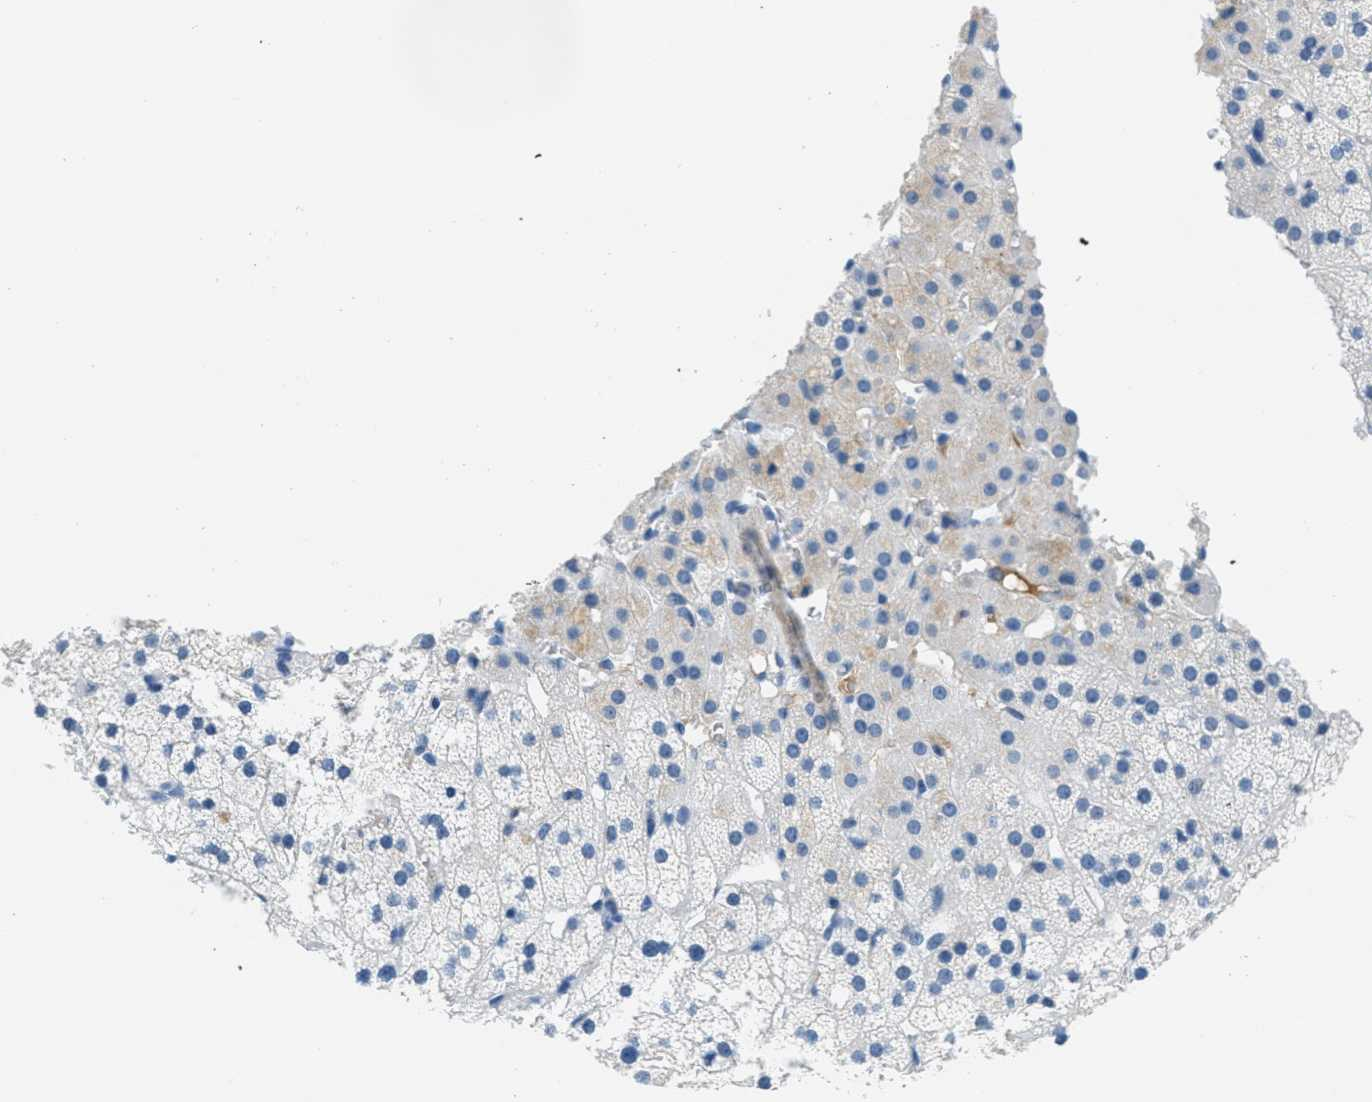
{"staining": {"intensity": "negative", "quantity": "none", "location": "none"}, "tissue": "adrenal gland", "cell_type": "Glandular cells", "image_type": "normal", "snomed": [{"axis": "morphology", "description": "Normal tissue, NOS"}, {"axis": "topography", "description": "Adrenal gland"}], "caption": "Immunohistochemical staining of benign adrenal gland exhibits no significant staining in glandular cells. (Stains: DAB (3,3'-diaminobenzidine) immunohistochemistry with hematoxylin counter stain, Microscopy: brightfield microscopy at high magnification).", "gene": "A2M", "patient": {"sex": "male", "age": 35}}